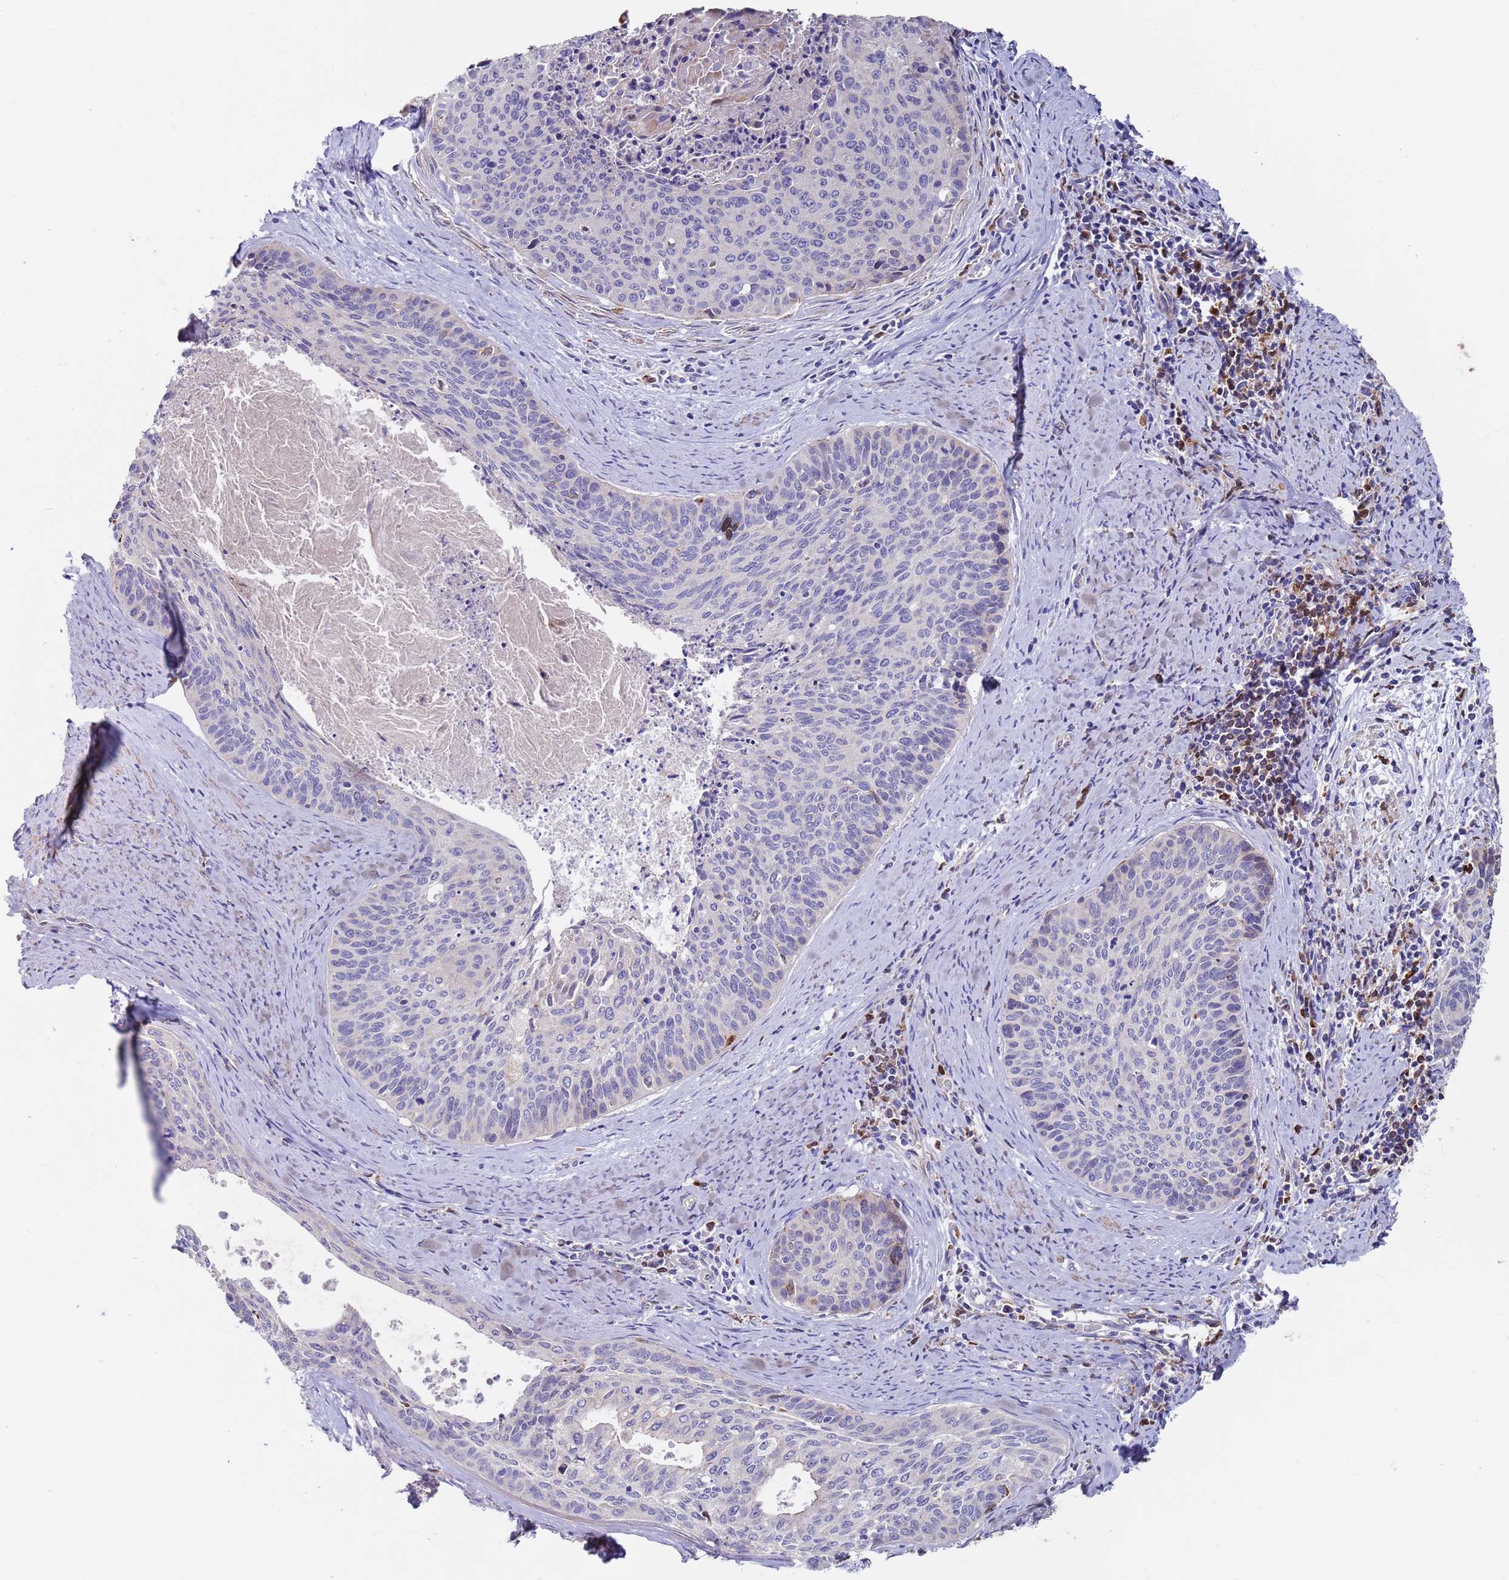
{"staining": {"intensity": "negative", "quantity": "none", "location": "none"}, "tissue": "cervical cancer", "cell_type": "Tumor cells", "image_type": "cancer", "snomed": [{"axis": "morphology", "description": "Squamous cell carcinoma, NOS"}, {"axis": "topography", "description": "Cervix"}], "caption": "This is a micrograph of immunohistochemistry (IHC) staining of cervical cancer (squamous cell carcinoma), which shows no expression in tumor cells.", "gene": "GREB1L", "patient": {"sex": "female", "age": 55}}